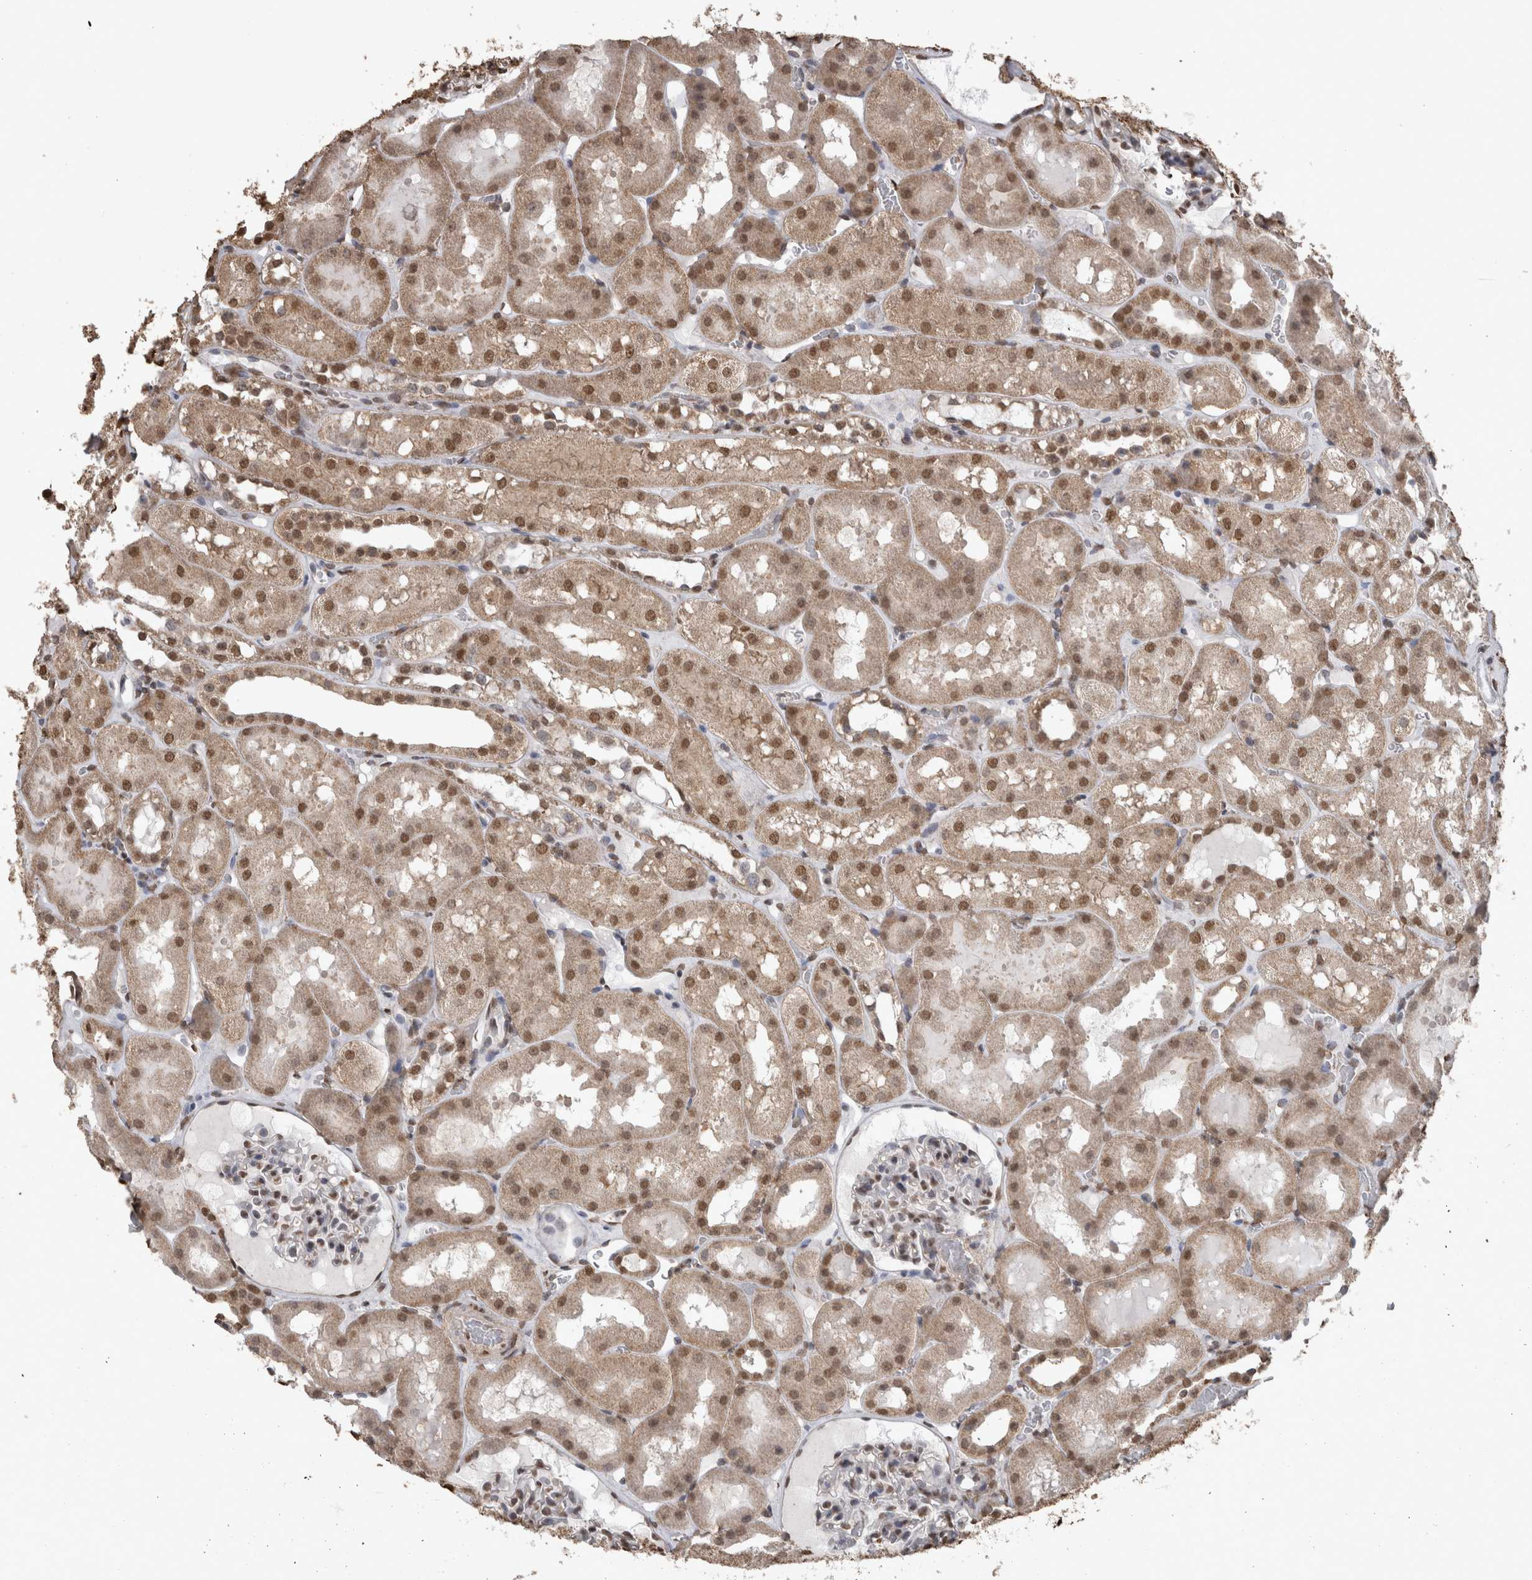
{"staining": {"intensity": "moderate", "quantity": "25%-75%", "location": "nuclear"}, "tissue": "kidney", "cell_type": "Cells in glomeruli", "image_type": "normal", "snomed": [{"axis": "morphology", "description": "Normal tissue, NOS"}, {"axis": "topography", "description": "Kidney"}, {"axis": "topography", "description": "Urinary bladder"}], "caption": "DAB immunohistochemical staining of unremarkable kidney exhibits moderate nuclear protein positivity in approximately 25%-75% of cells in glomeruli.", "gene": "SMAD7", "patient": {"sex": "male", "age": 16}}